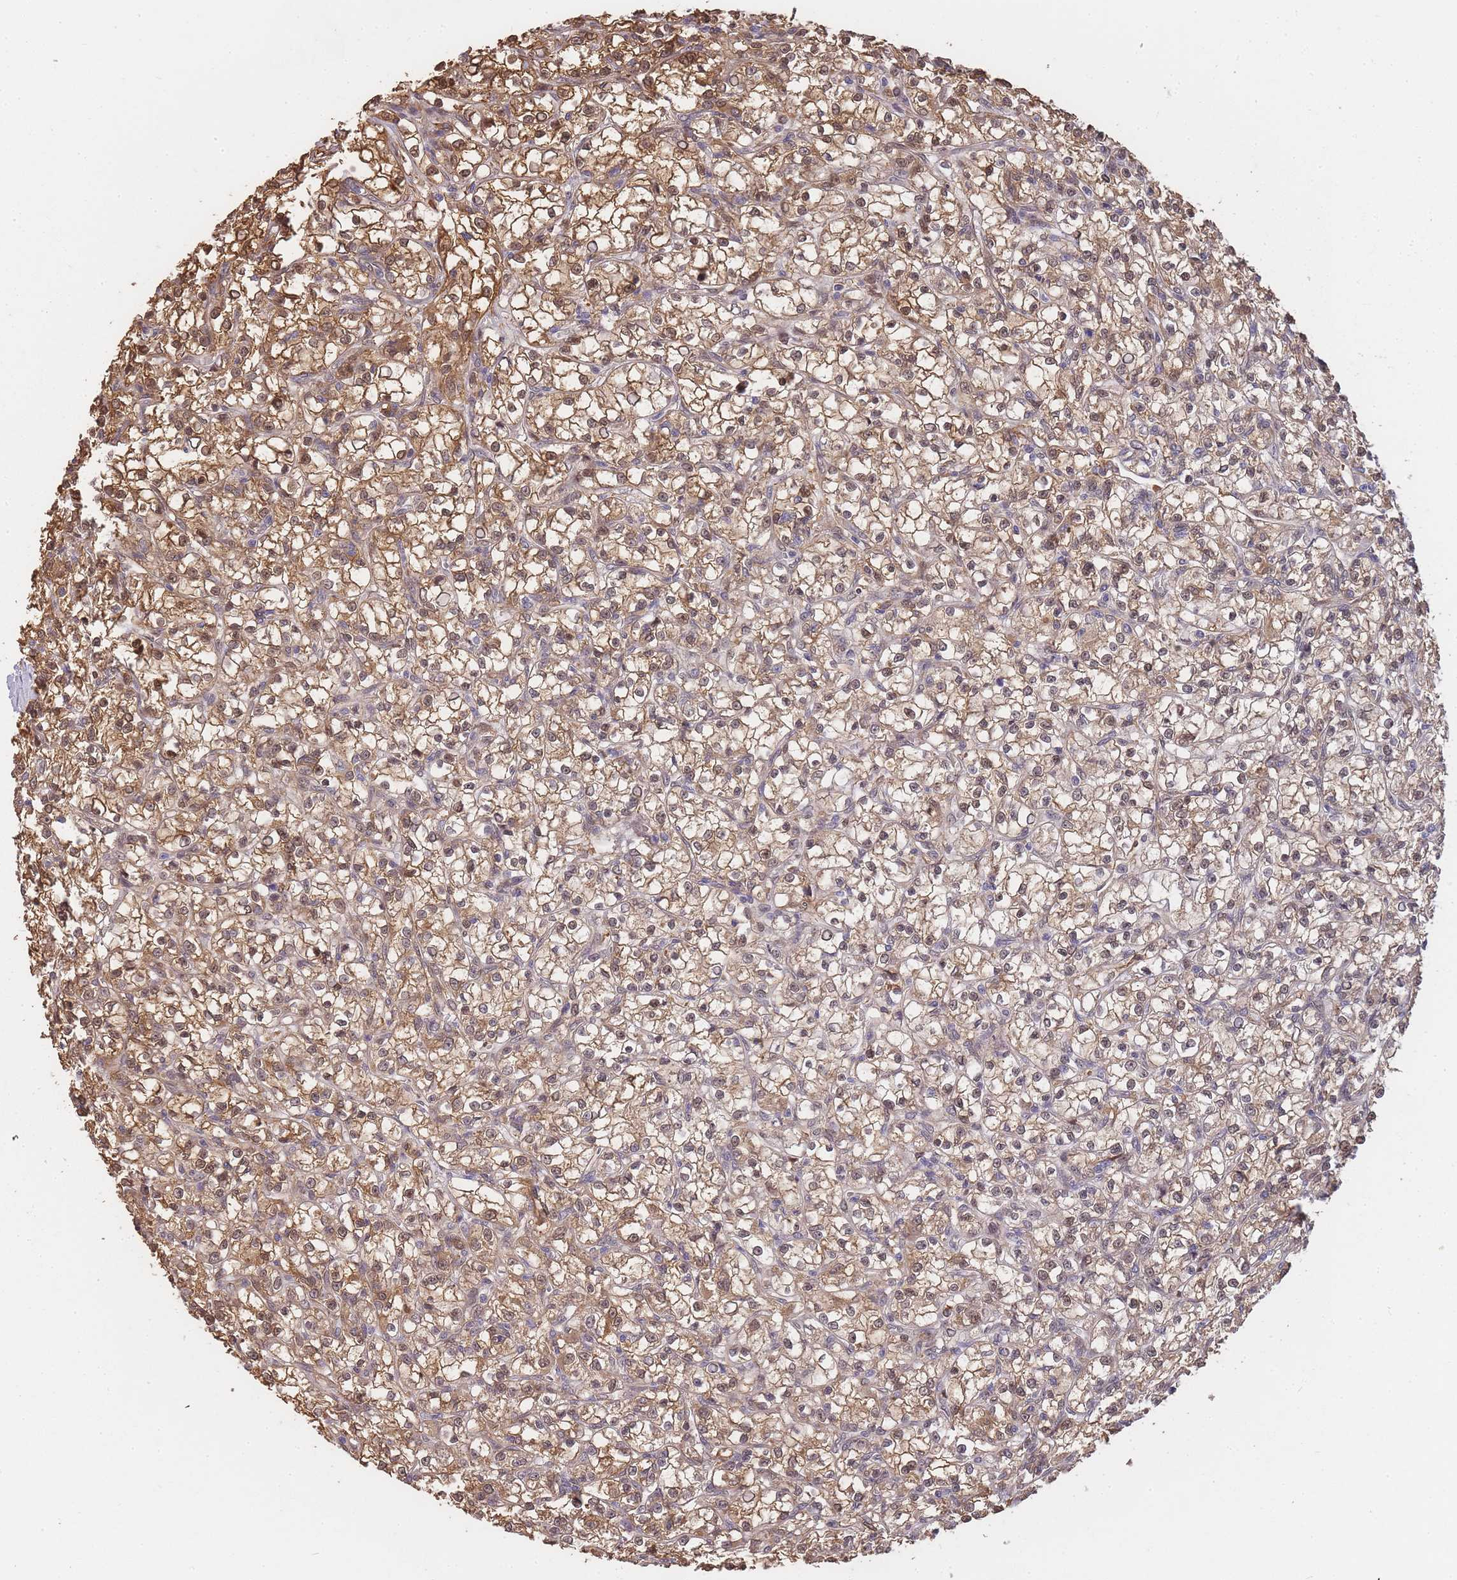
{"staining": {"intensity": "moderate", "quantity": "25%-75%", "location": "cytoplasmic/membranous,nuclear"}, "tissue": "renal cancer", "cell_type": "Tumor cells", "image_type": "cancer", "snomed": [{"axis": "morphology", "description": "Adenocarcinoma, NOS"}, {"axis": "topography", "description": "Kidney"}], "caption": "Protein staining reveals moderate cytoplasmic/membranous and nuclear expression in about 25%-75% of tumor cells in renal adenocarcinoma.", "gene": "CDKN2AIPNL", "patient": {"sex": "female", "age": 59}}